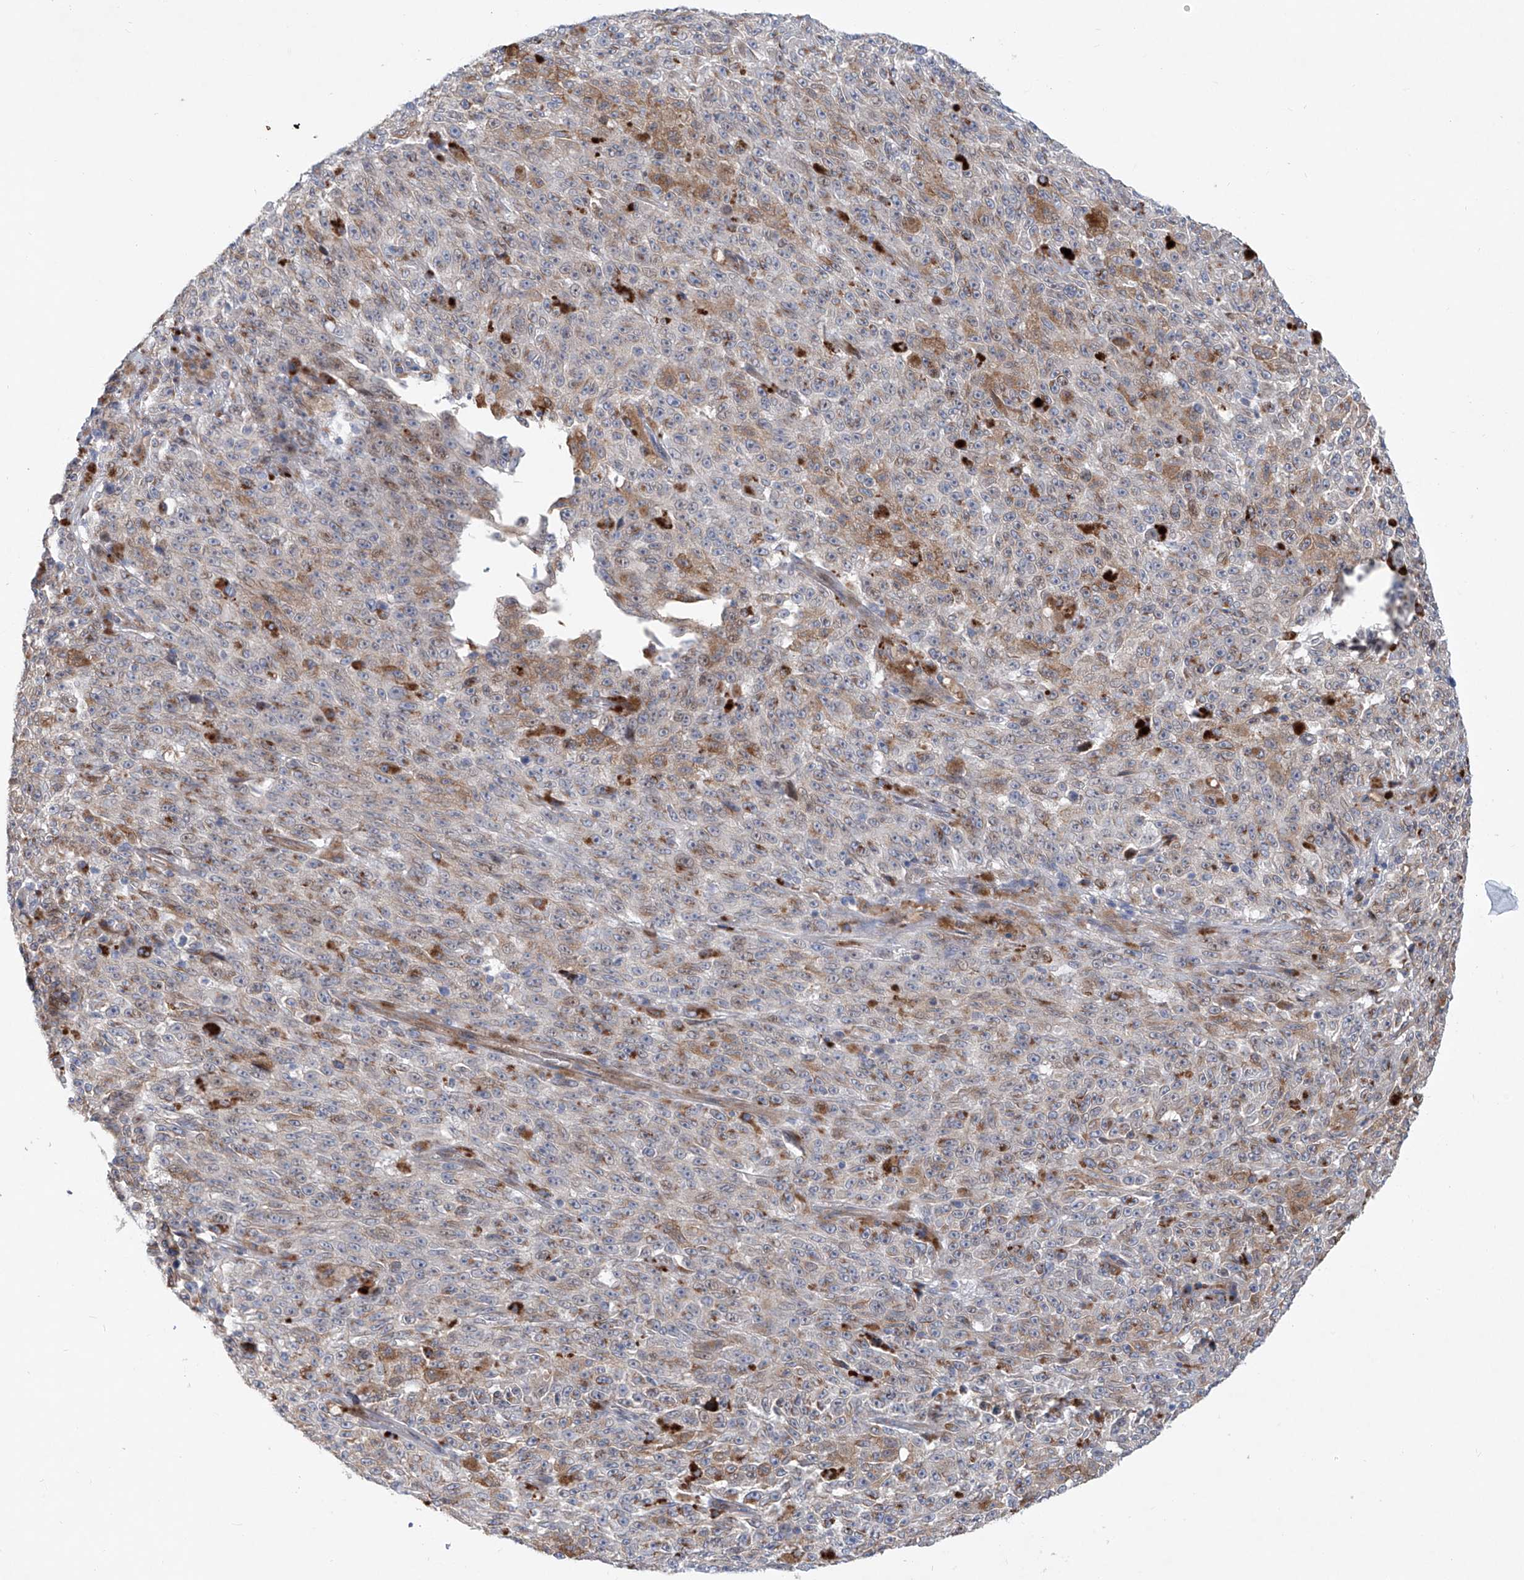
{"staining": {"intensity": "moderate", "quantity": "<25%", "location": "cytoplasmic/membranous"}, "tissue": "melanoma", "cell_type": "Tumor cells", "image_type": "cancer", "snomed": [{"axis": "morphology", "description": "Malignant melanoma, NOS"}, {"axis": "topography", "description": "Skin"}], "caption": "This micrograph shows immunohistochemistry (IHC) staining of human melanoma, with low moderate cytoplasmic/membranous positivity in approximately <25% of tumor cells.", "gene": "KLC4", "patient": {"sex": "female", "age": 82}}